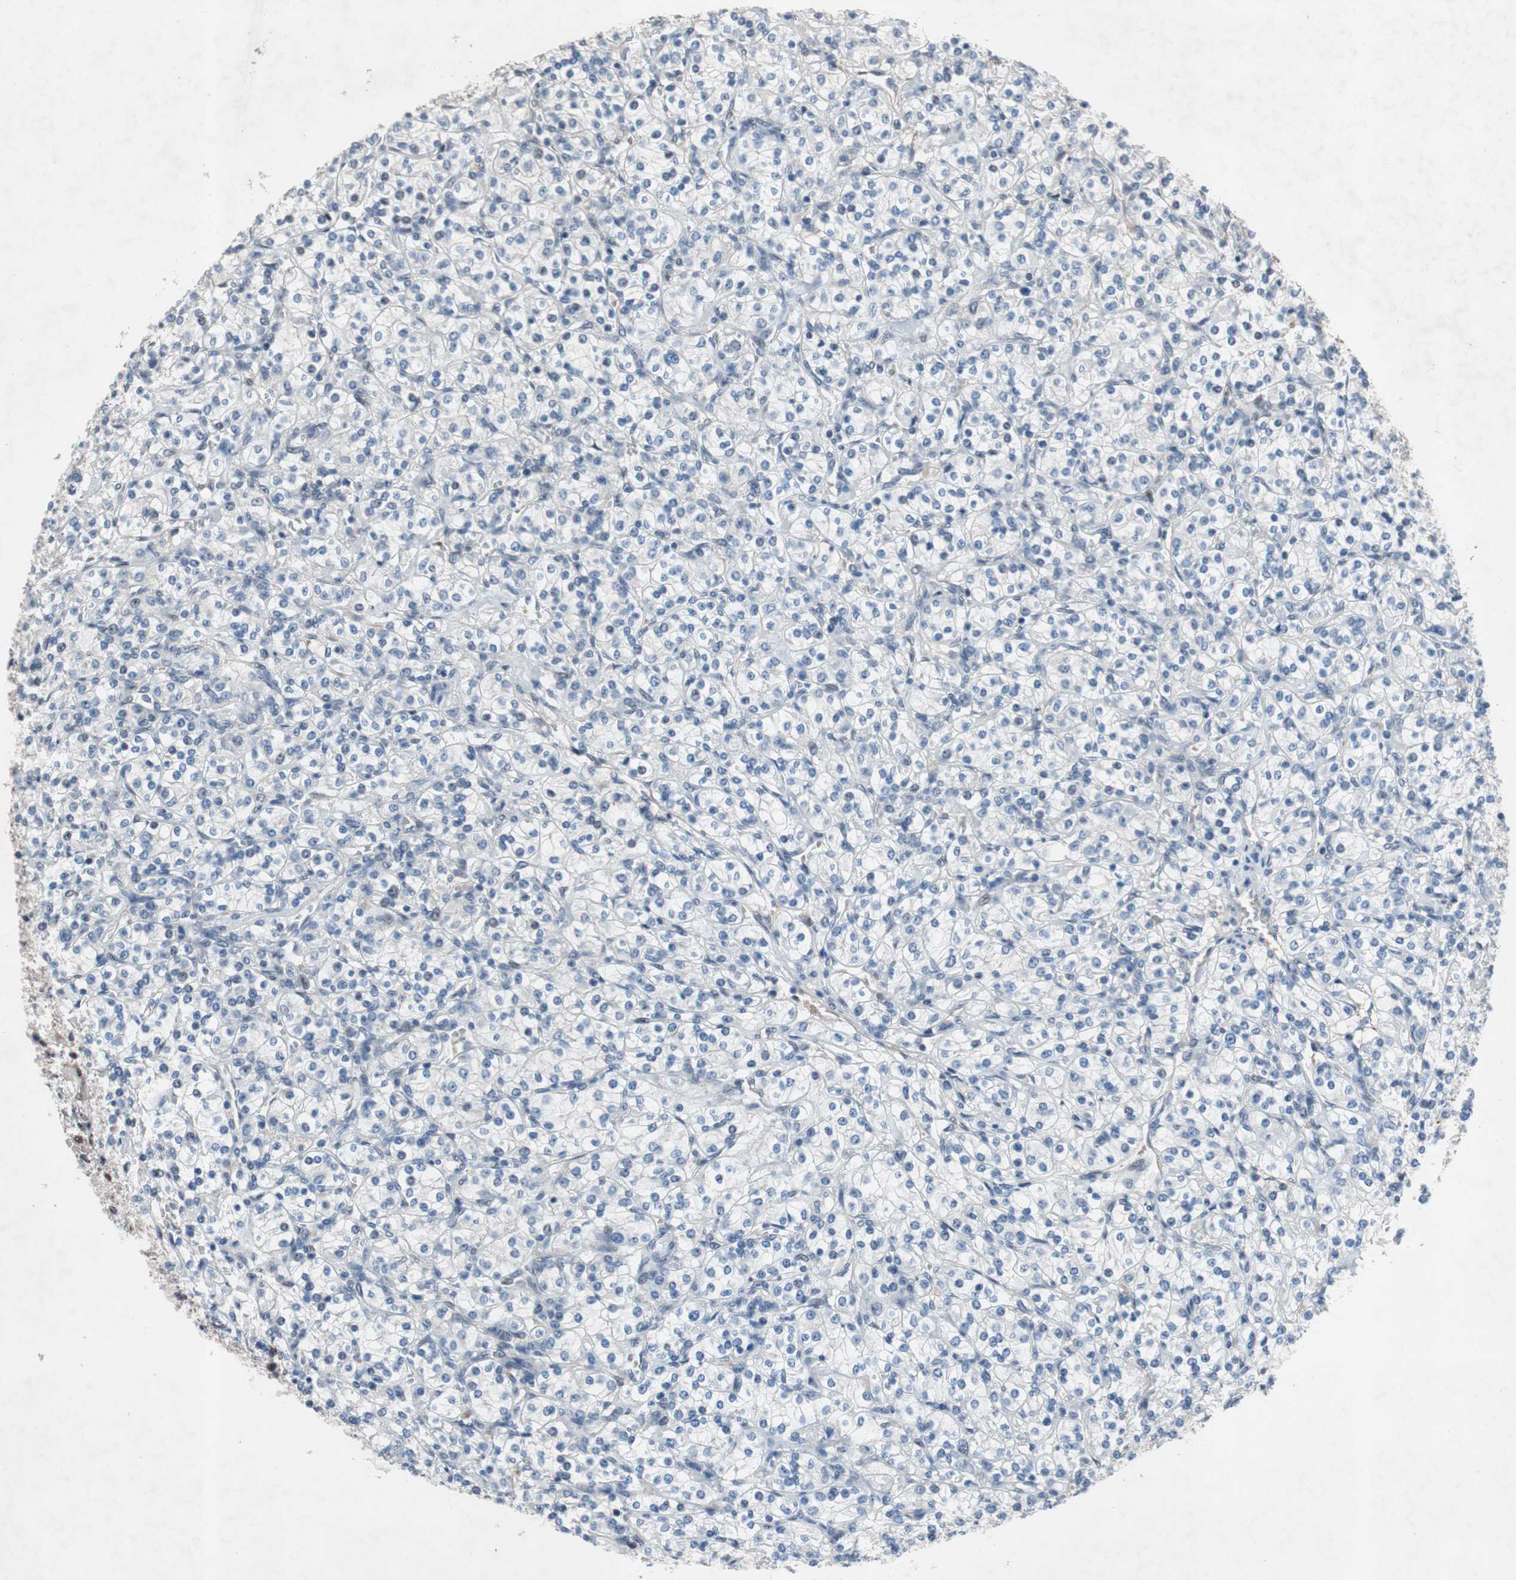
{"staining": {"intensity": "negative", "quantity": "none", "location": "none"}, "tissue": "renal cancer", "cell_type": "Tumor cells", "image_type": "cancer", "snomed": [{"axis": "morphology", "description": "Adenocarcinoma, NOS"}, {"axis": "topography", "description": "Kidney"}], "caption": "This is a histopathology image of immunohistochemistry (IHC) staining of adenocarcinoma (renal), which shows no positivity in tumor cells.", "gene": "SOX7", "patient": {"sex": "male", "age": 77}}